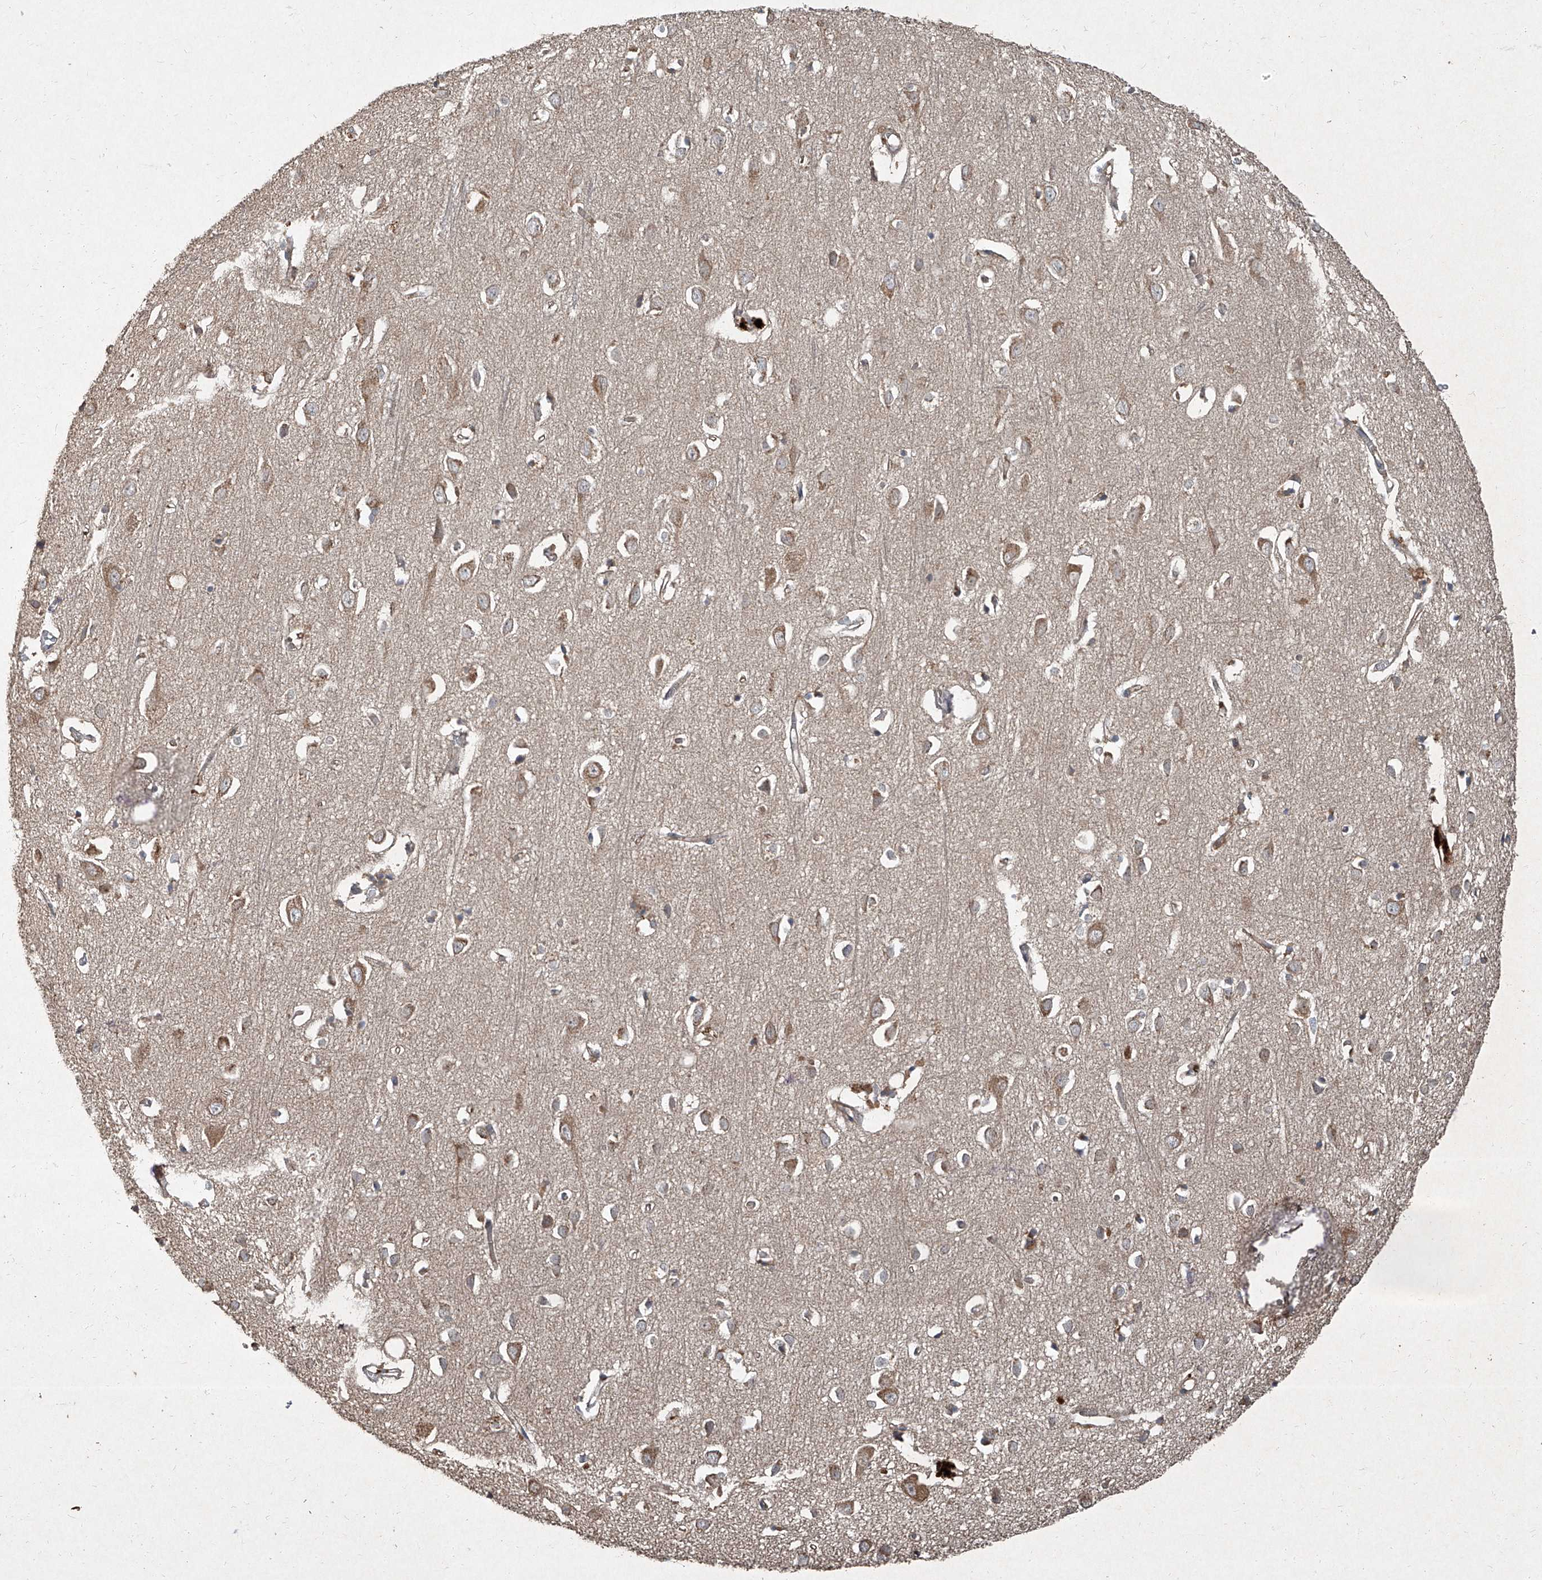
{"staining": {"intensity": "moderate", "quantity": ">75%", "location": "cytoplasmic/membranous"}, "tissue": "cerebral cortex", "cell_type": "Endothelial cells", "image_type": "normal", "snomed": [{"axis": "morphology", "description": "Normal tissue, NOS"}, {"axis": "topography", "description": "Cerebral cortex"}], "caption": "Cerebral cortex stained with immunohistochemistry shows moderate cytoplasmic/membranous positivity in about >75% of endothelial cells.", "gene": "CCN1", "patient": {"sex": "female", "age": 64}}